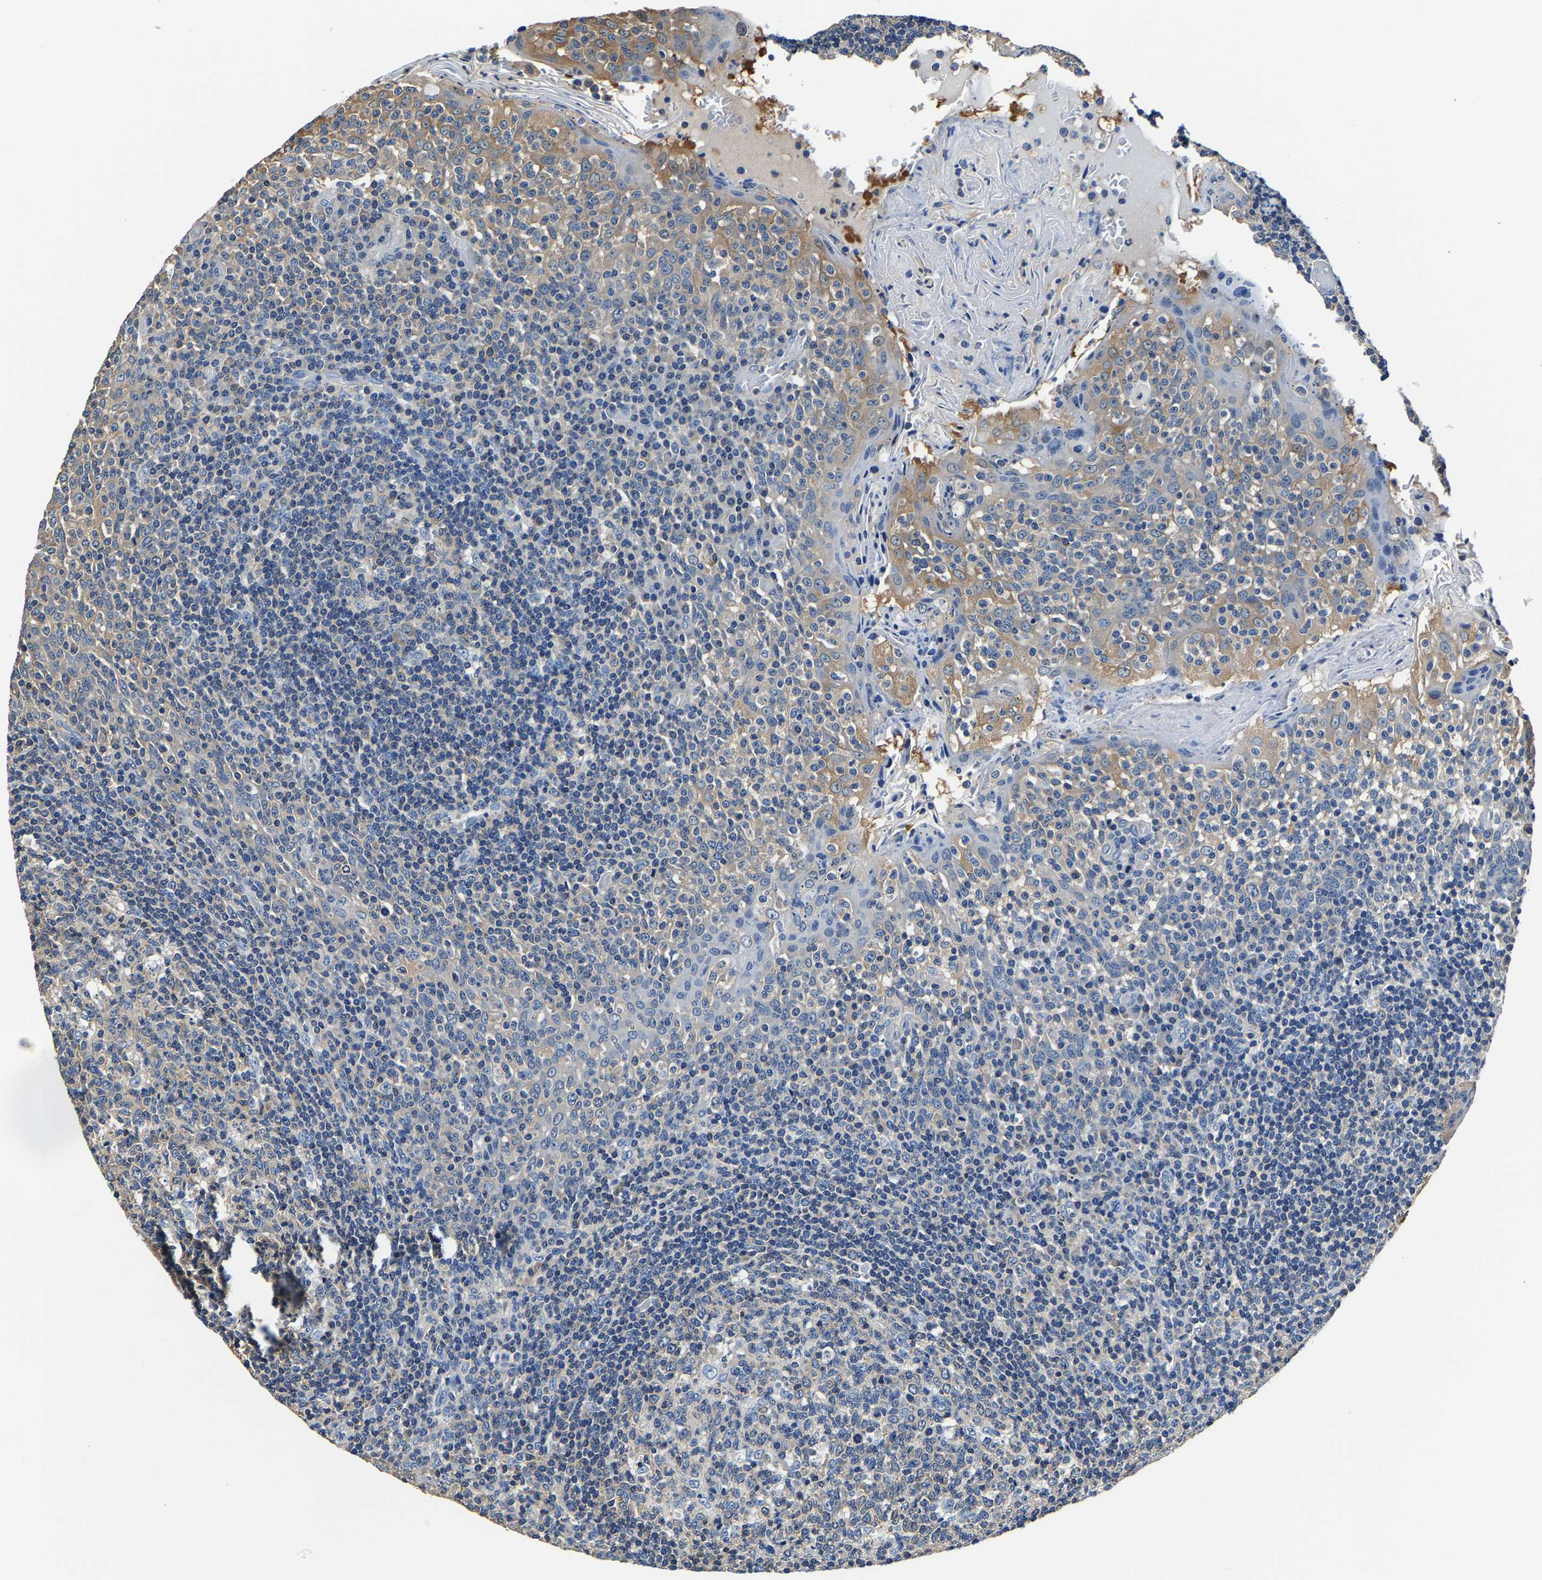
{"staining": {"intensity": "negative", "quantity": "none", "location": "none"}, "tissue": "tonsil", "cell_type": "Germinal center cells", "image_type": "normal", "snomed": [{"axis": "morphology", "description": "Normal tissue, NOS"}, {"axis": "topography", "description": "Tonsil"}], "caption": "An immunohistochemistry (IHC) image of benign tonsil is shown. There is no staining in germinal center cells of tonsil.", "gene": "ALDOB", "patient": {"sex": "female", "age": 19}}